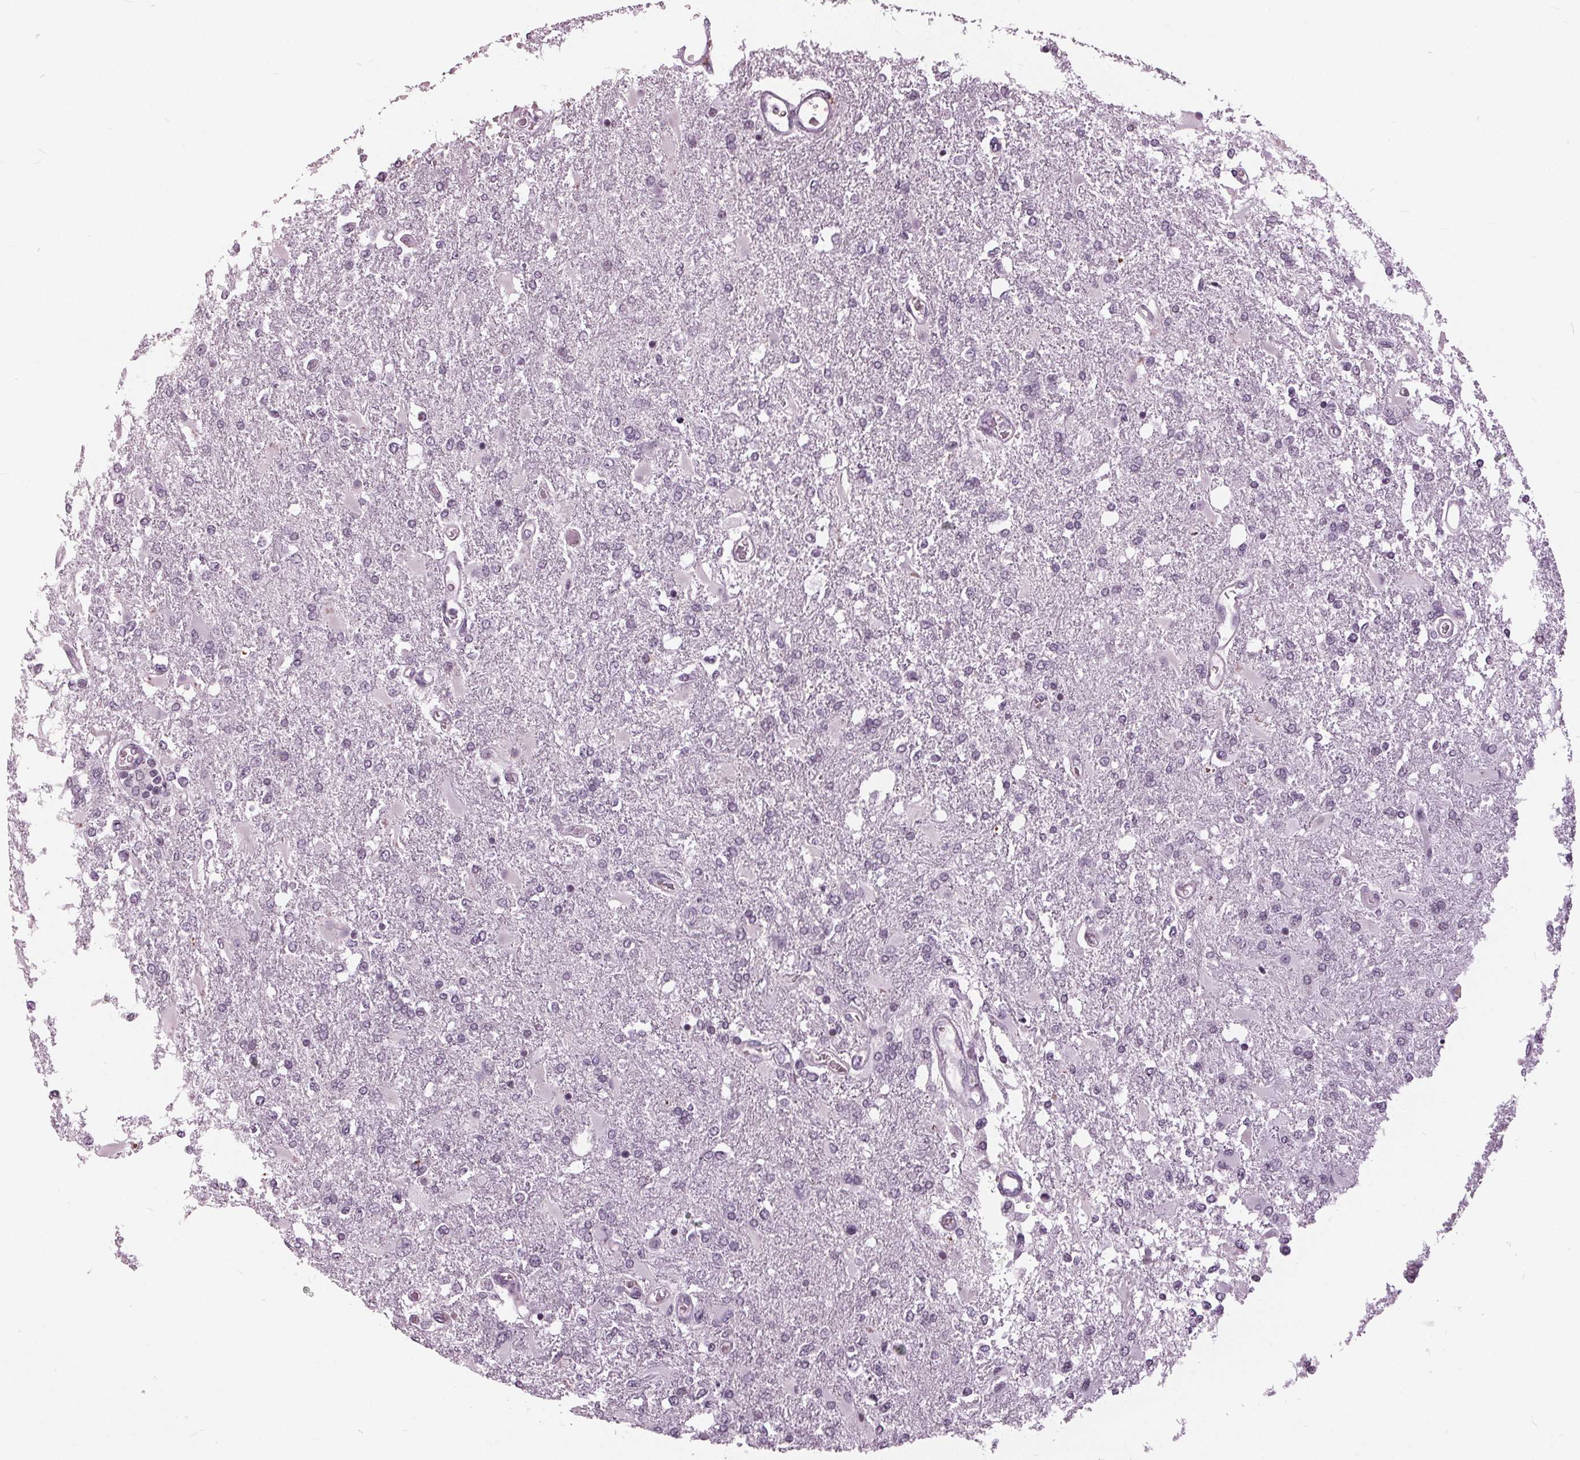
{"staining": {"intensity": "negative", "quantity": "none", "location": "none"}, "tissue": "glioma", "cell_type": "Tumor cells", "image_type": "cancer", "snomed": [{"axis": "morphology", "description": "Glioma, malignant, High grade"}, {"axis": "topography", "description": "Cerebral cortex"}], "caption": "The photomicrograph shows no significant positivity in tumor cells of glioma.", "gene": "SLC9A4", "patient": {"sex": "male", "age": 79}}